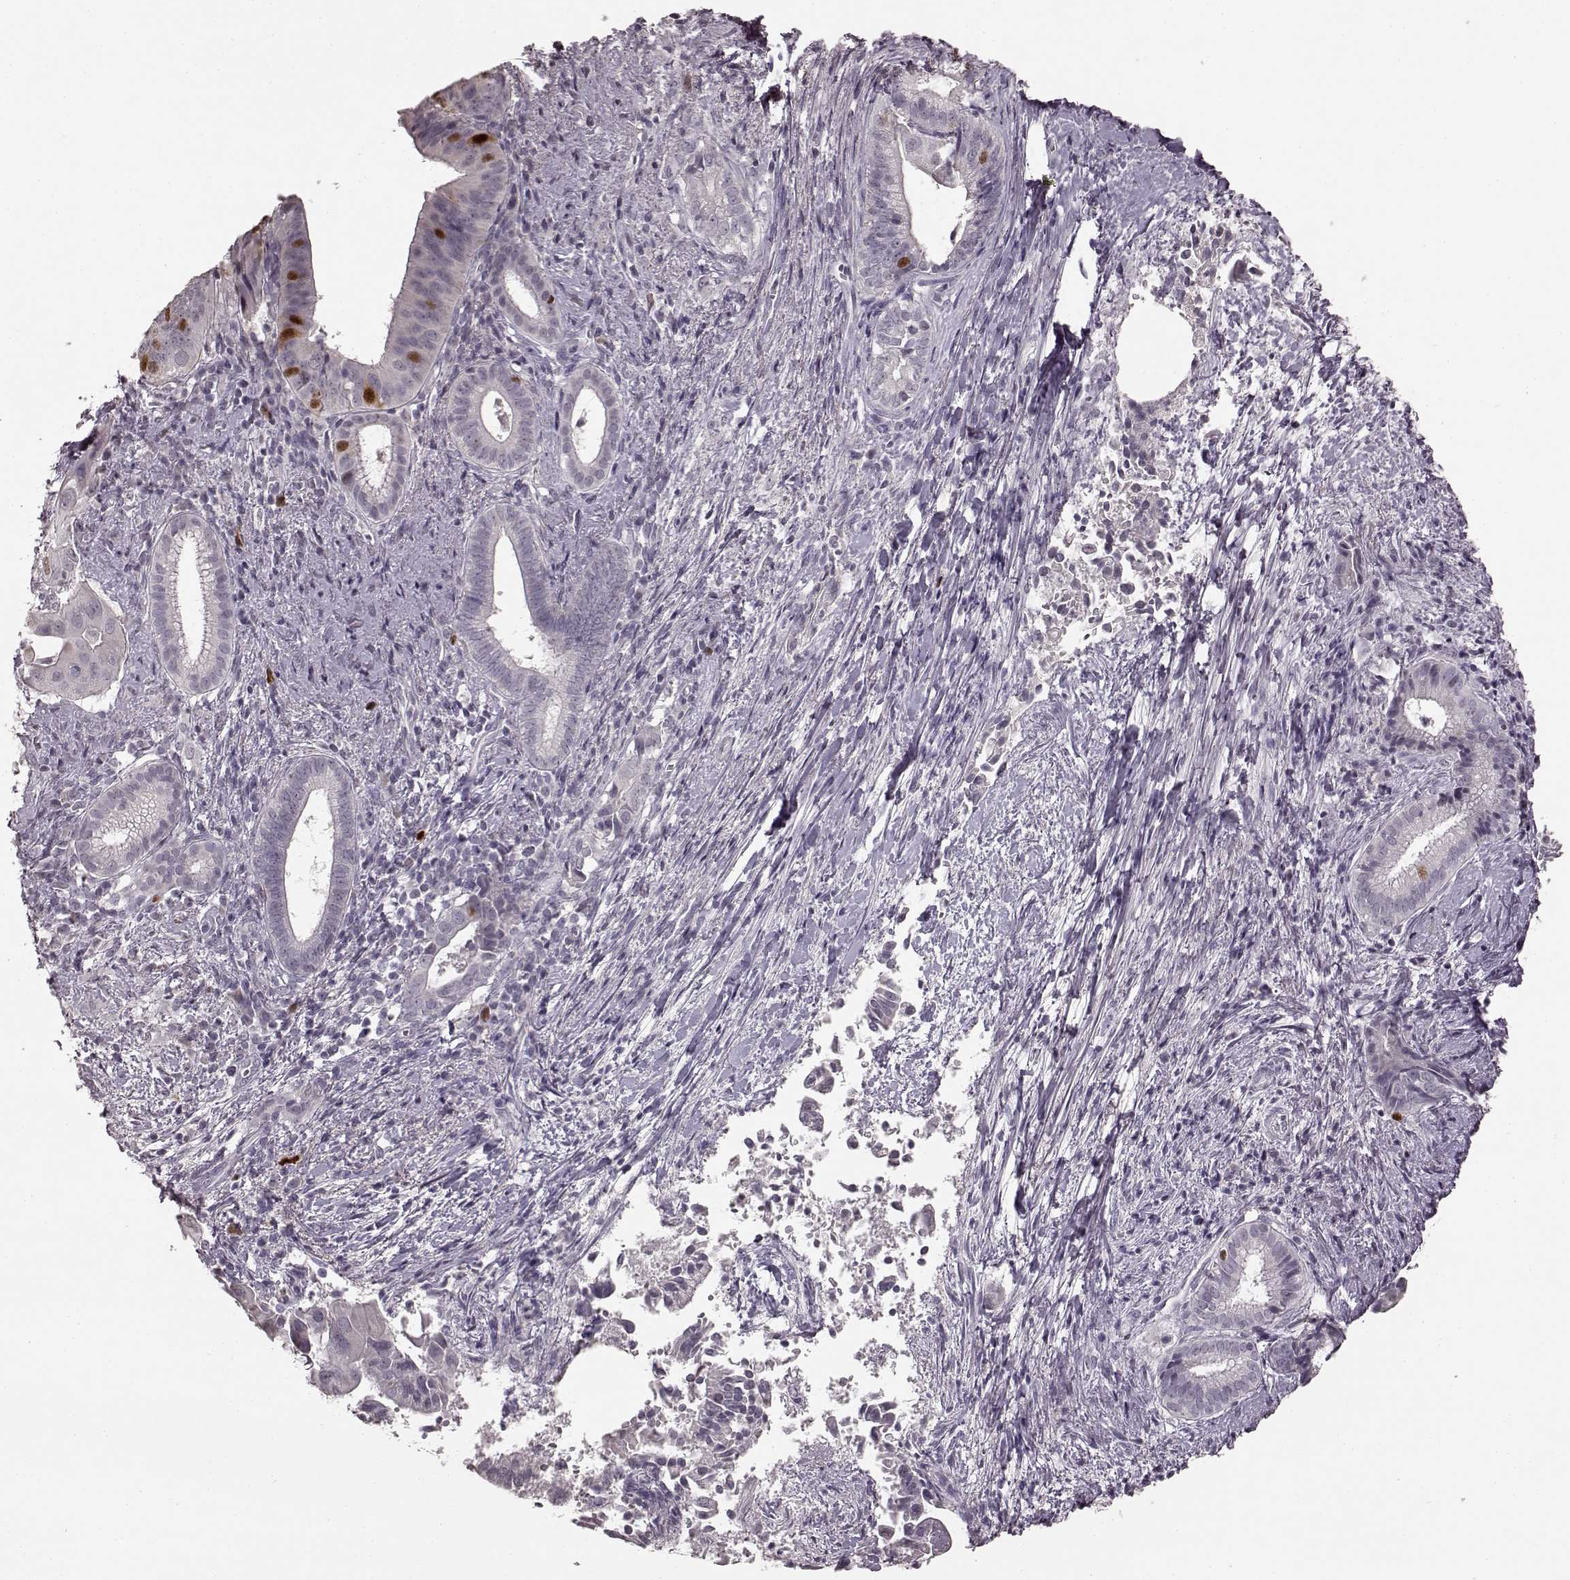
{"staining": {"intensity": "strong", "quantity": "<25%", "location": "nuclear"}, "tissue": "pancreatic cancer", "cell_type": "Tumor cells", "image_type": "cancer", "snomed": [{"axis": "morphology", "description": "Adenocarcinoma, NOS"}, {"axis": "topography", "description": "Pancreas"}], "caption": "Pancreatic cancer was stained to show a protein in brown. There is medium levels of strong nuclear positivity in approximately <25% of tumor cells.", "gene": "CCNA2", "patient": {"sex": "male", "age": 61}}